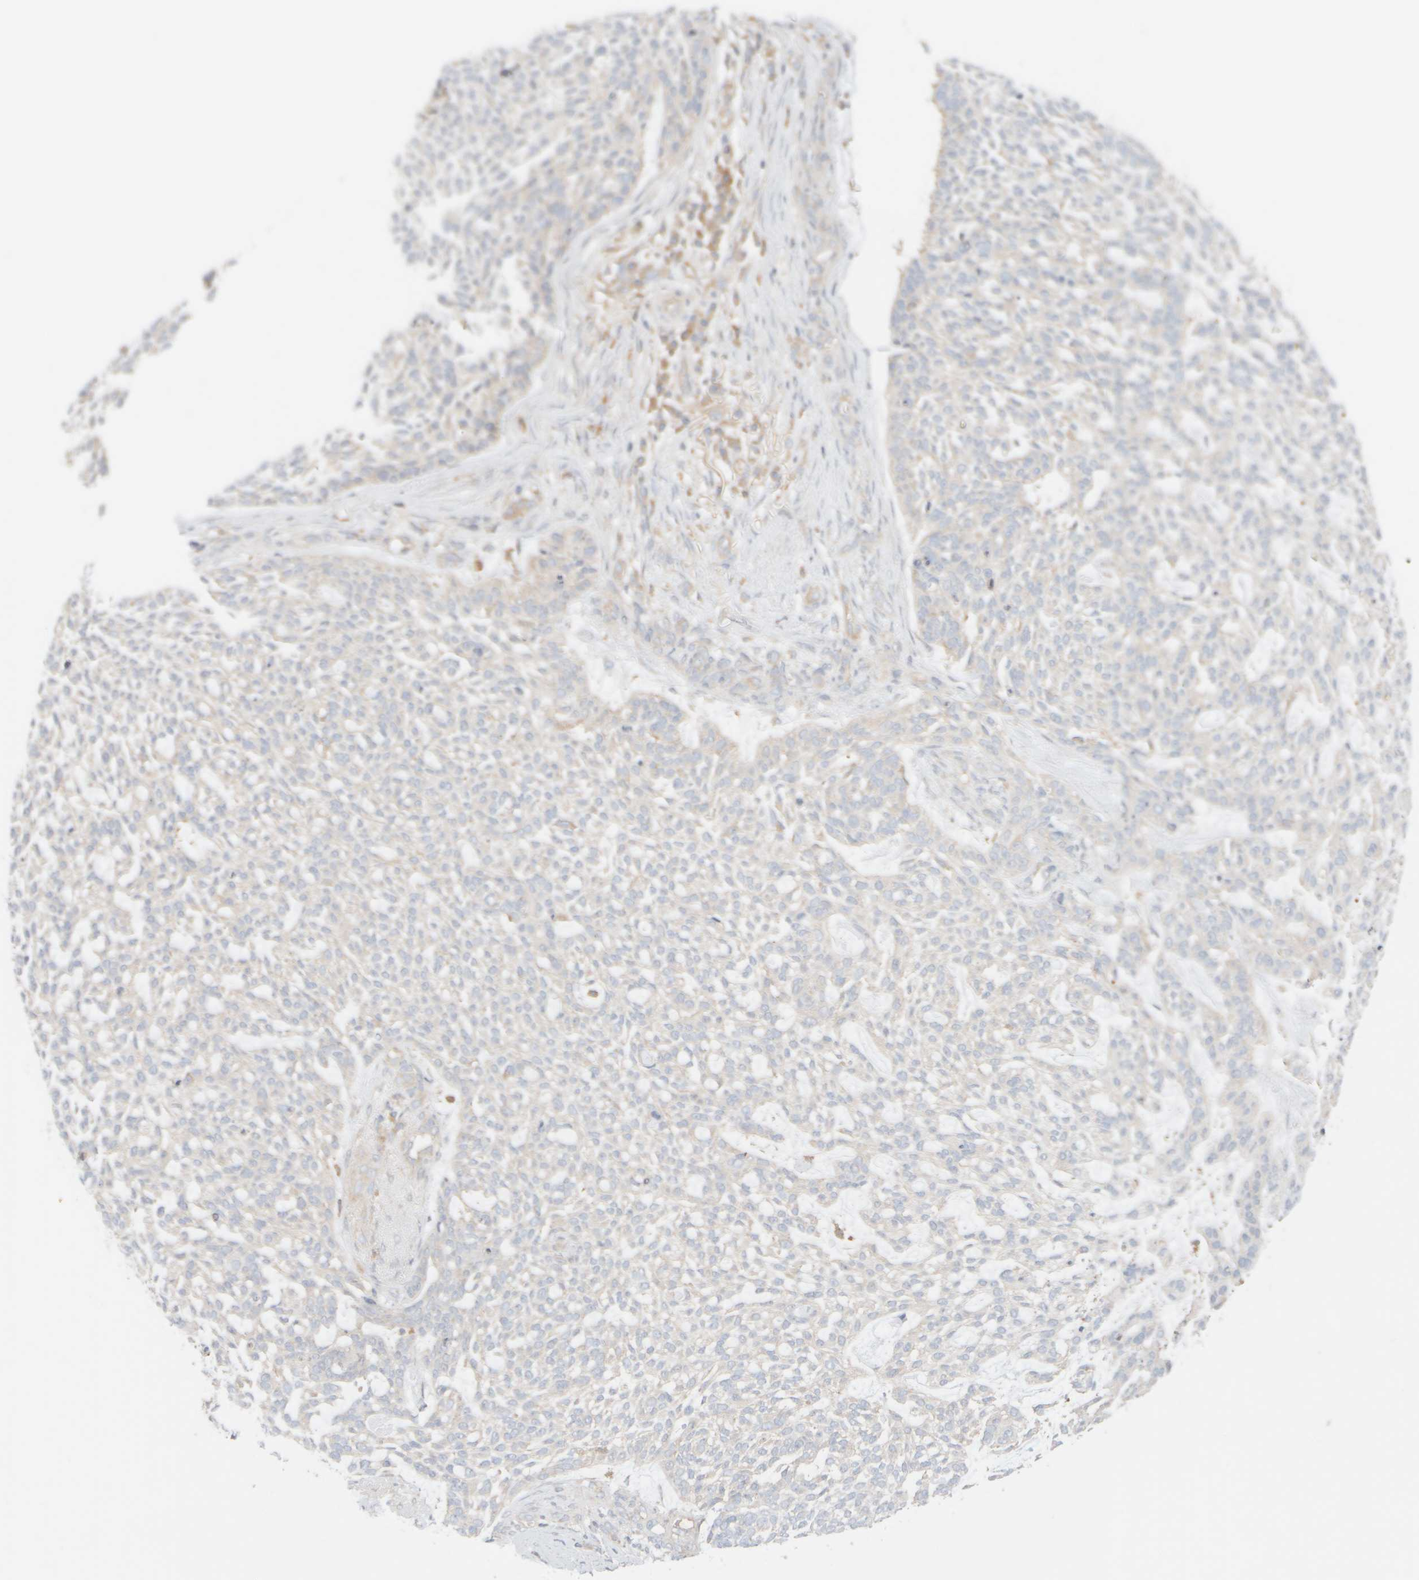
{"staining": {"intensity": "weak", "quantity": "<25%", "location": "cytoplasmic/membranous"}, "tissue": "skin cancer", "cell_type": "Tumor cells", "image_type": "cancer", "snomed": [{"axis": "morphology", "description": "Basal cell carcinoma"}, {"axis": "topography", "description": "Skin"}], "caption": "Skin cancer was stained to show a protein in brown. There is no significant positivity in tumor cells.", "gene": "RABEP1", "patient": {"sex": "female", "age": 64}}